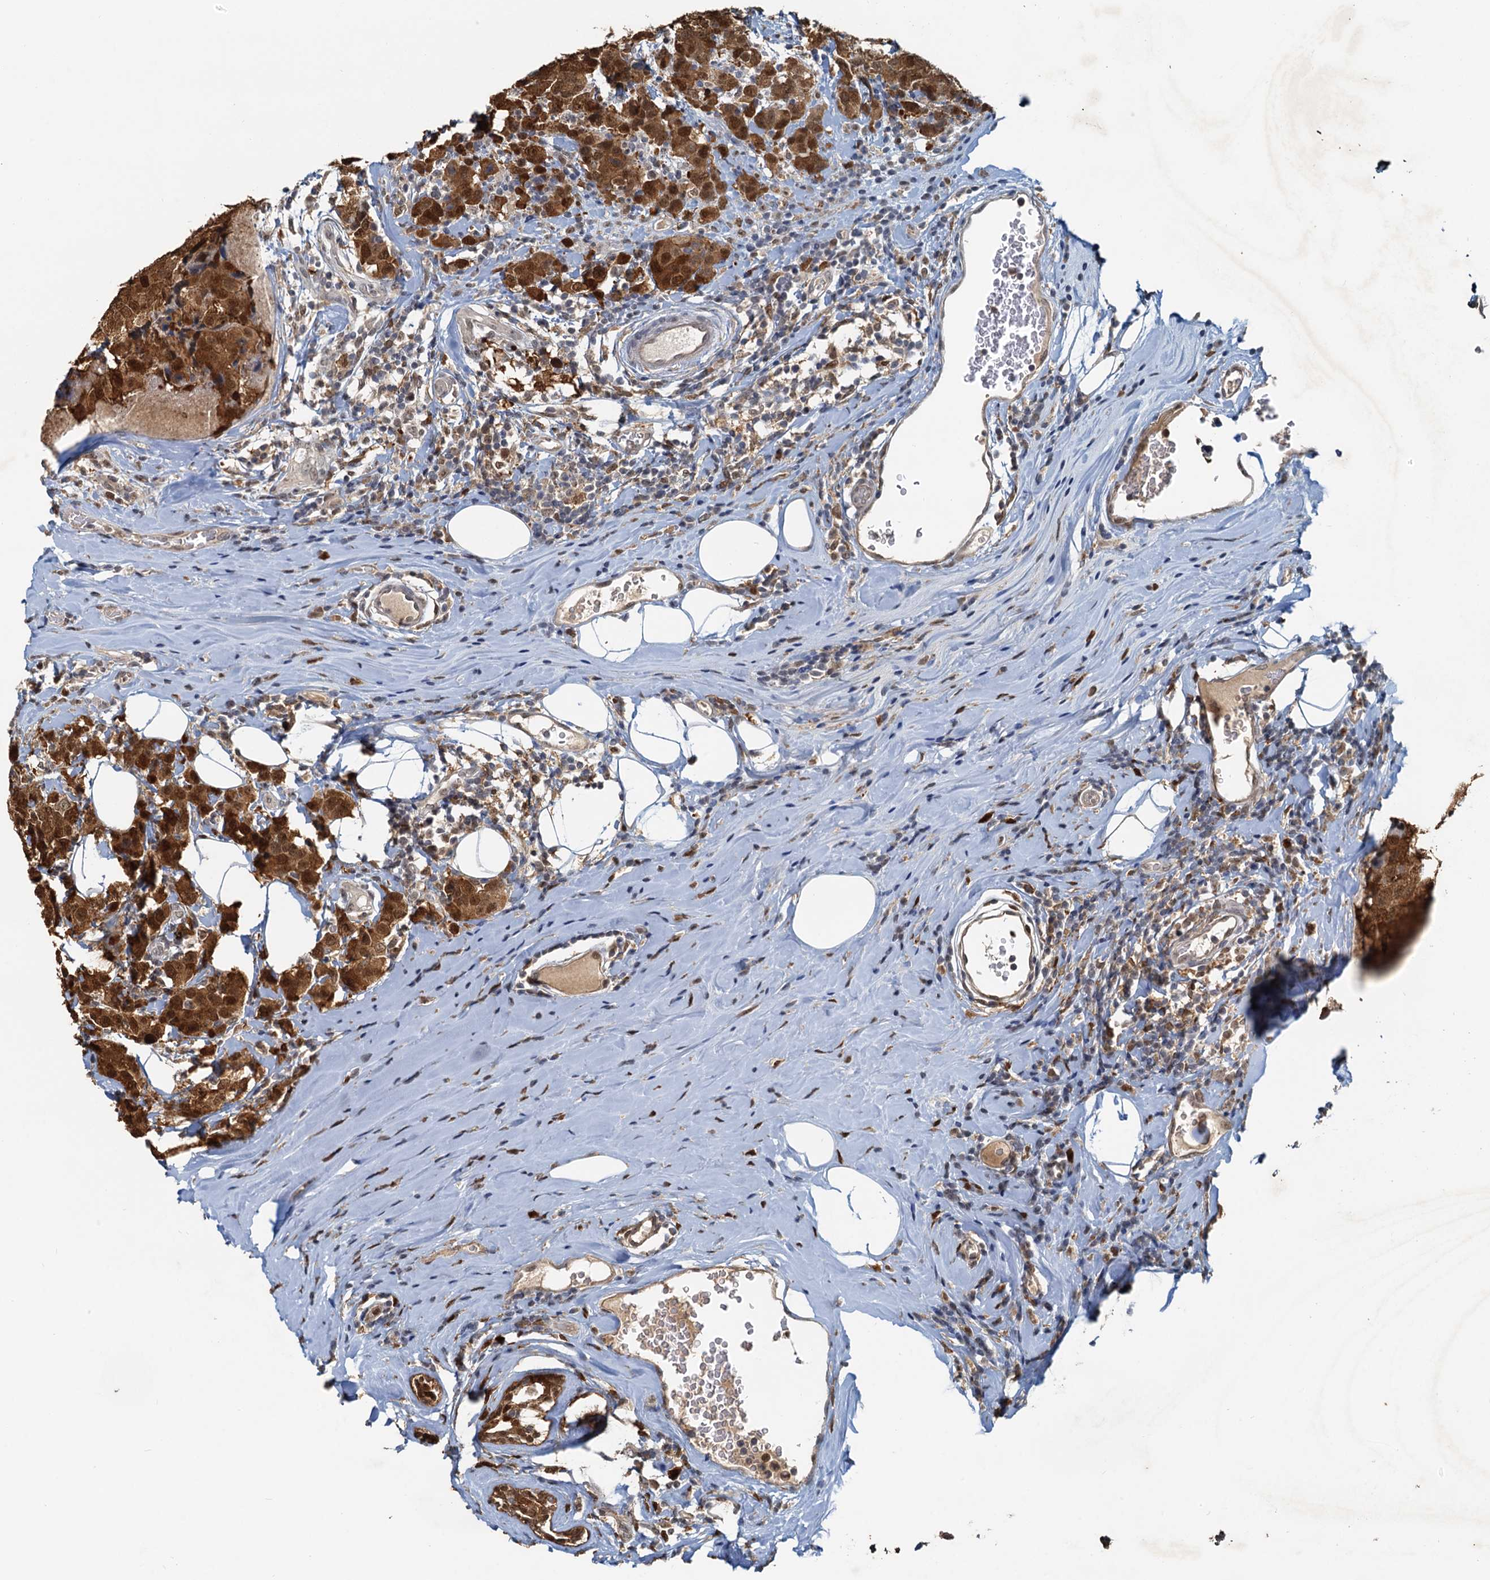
{"staining": {"intensity": "strong", "quantity": ">75%", "location": "cytoplasmic/membranous,nuclear"}, "tissue": "breast cancer", "cell_type": "Tumor cells", "image_type": "cancer", "snomed": [{"axis": "morphology", "description": "Lobular carcinoma"}, {"axis": "topography", "description": "Breast"}], "caption": "There is high levels of strong cytoplasmic/membranous and nuclear expression in tumor cells of breast lobular carcinoma, as demonstrated by immunohistochemical staining (brown color).", "gene": "SPINDOC", "patient": {"sex": "female", "age": 59}}